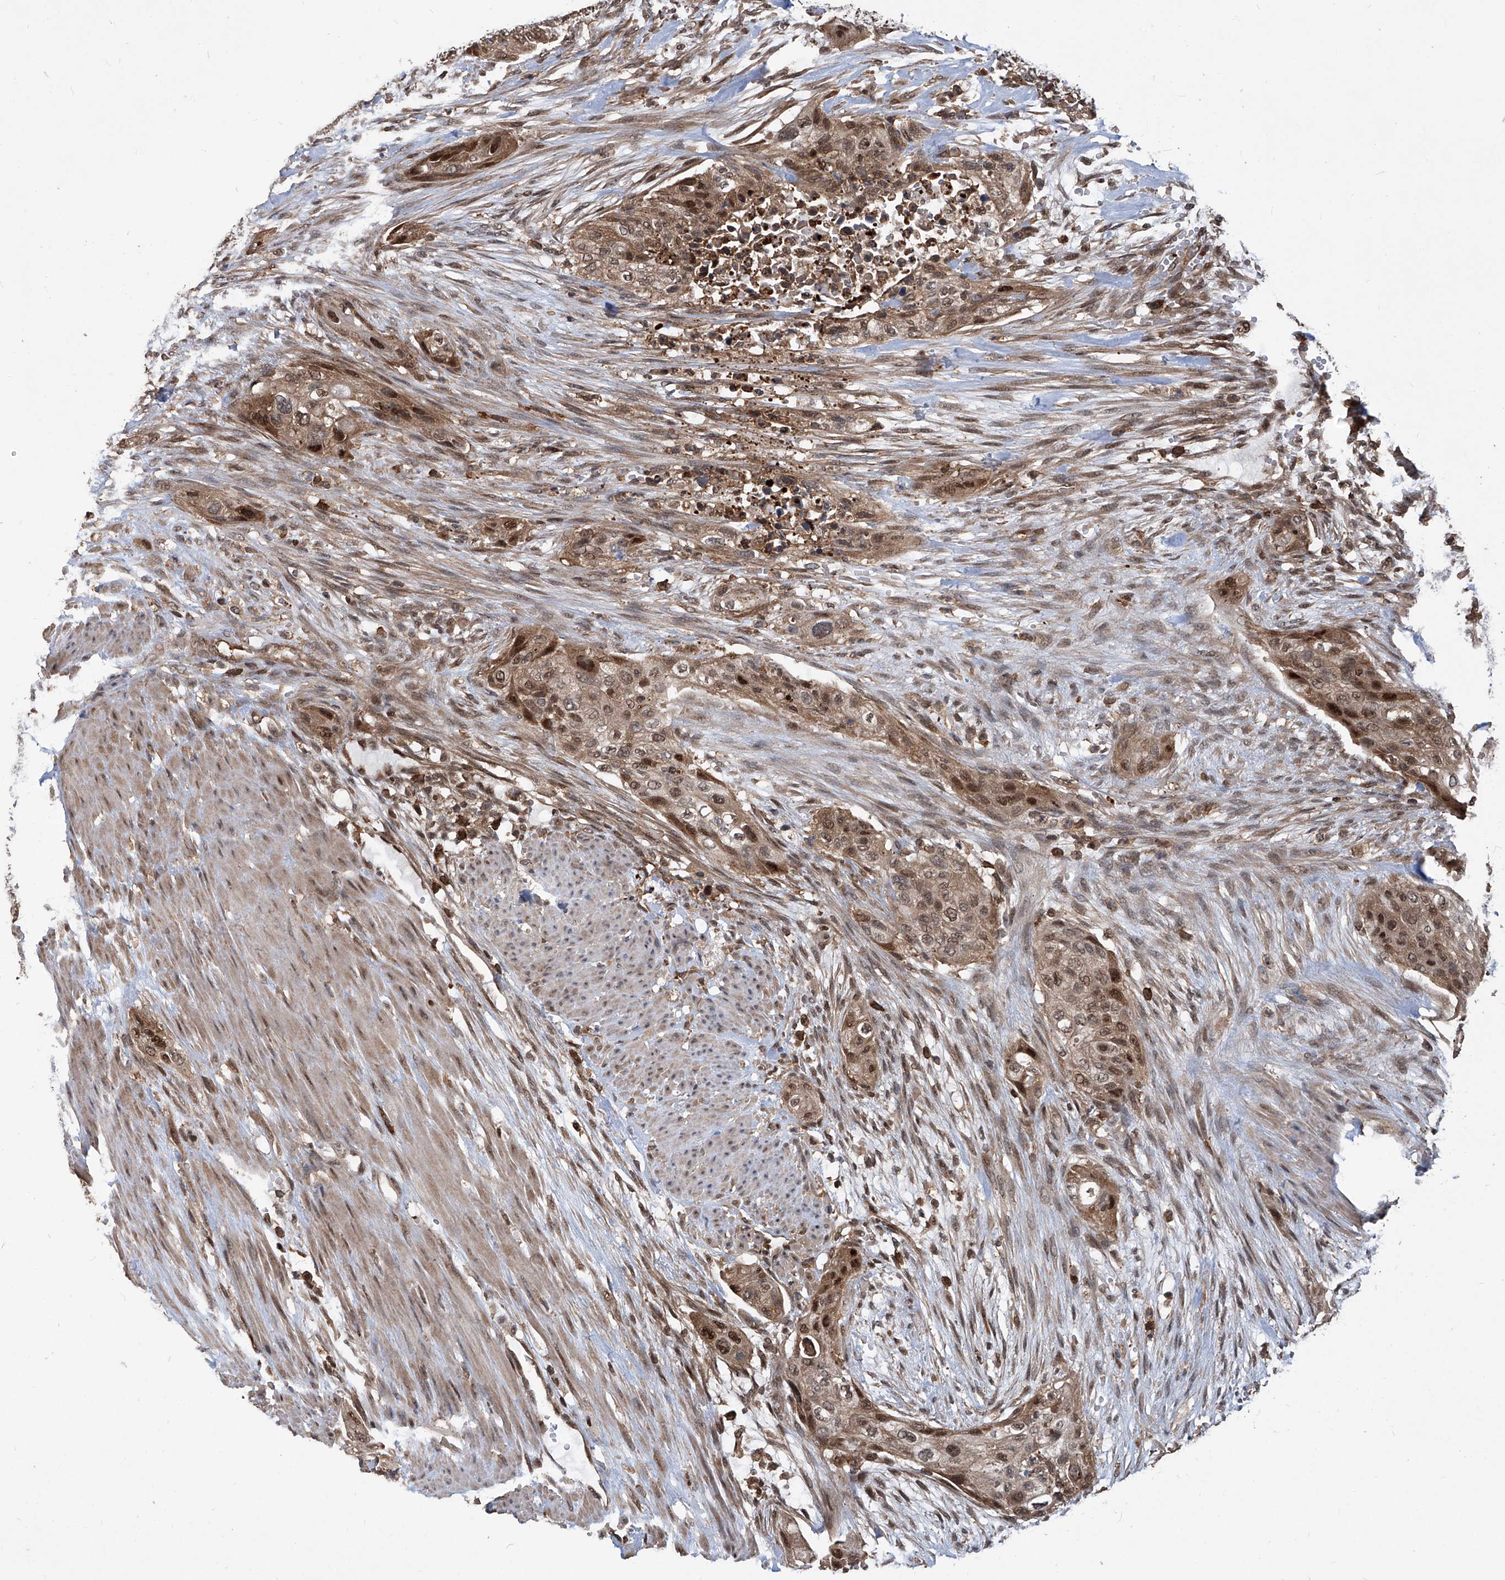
{"staining": {"intensity": "strong", "quantity": ">75%", "location": "cytoplasmic/membranous,nuclear"}, "tissue": "urothelial cancer", "cell_type": "Tumor cells", "image_type": "cancer", "snomed": [{"axis": "morphology", "description": "Urothelial carcinoma, High grade"}, {"axis": "topography", "description": "Urinary bladder"}], "caption": "Immunohistochemistry photomicrograph of neoplastic tissue: human urothelial carcinoma (high-grade) stained using IHC reveals high levels of strong protein expression localized specifically in the cytoplasmic/membranous and nuclear of tumor cells, appearing as a cytoplasmic/membranous and nuclear brown color.", "gene": "PSMB1", "patient": {"sex": "male", "age": 35}}